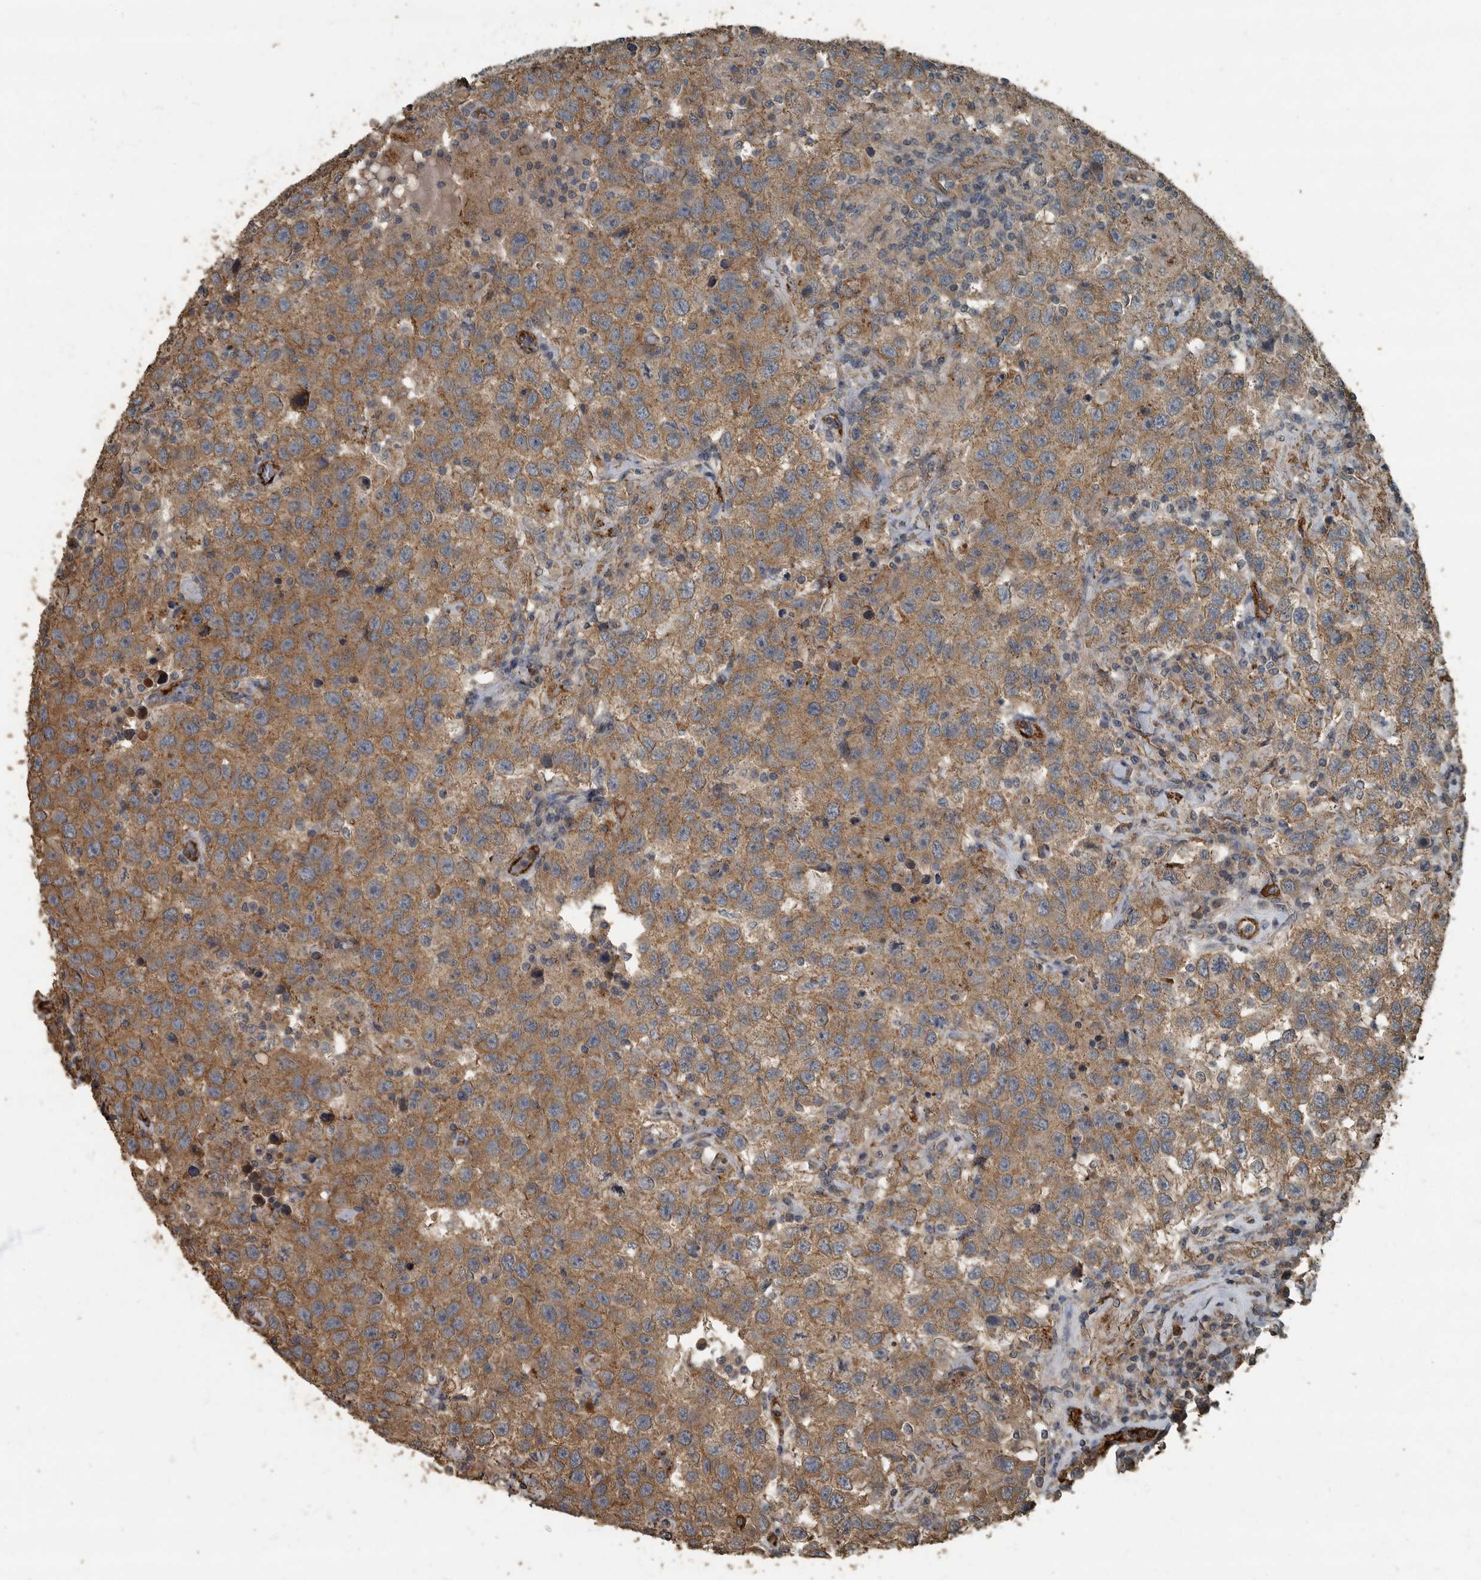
{"staining": {"intensity": "moderate", "quantity": ">75%", "location": "cytoplasmic/membranous"}, "tissue": "testis cancer", "cell_type": "Tumor cells", "image_type": "cancer", "snomed": [{"axis": "morphology", "description": "Seminoma, NOS"}, {"axis": "topography", "description": "Testis"}], "caption": "High-power microscopy captured an immunohistochemistry micrograph of seminoma (testis), revealing moderate cytoplasmic/membranous expression in approximately >75% of tumor cells.", "gene": "IL15RA", "patient": {"sex": "male", "age": 41}}